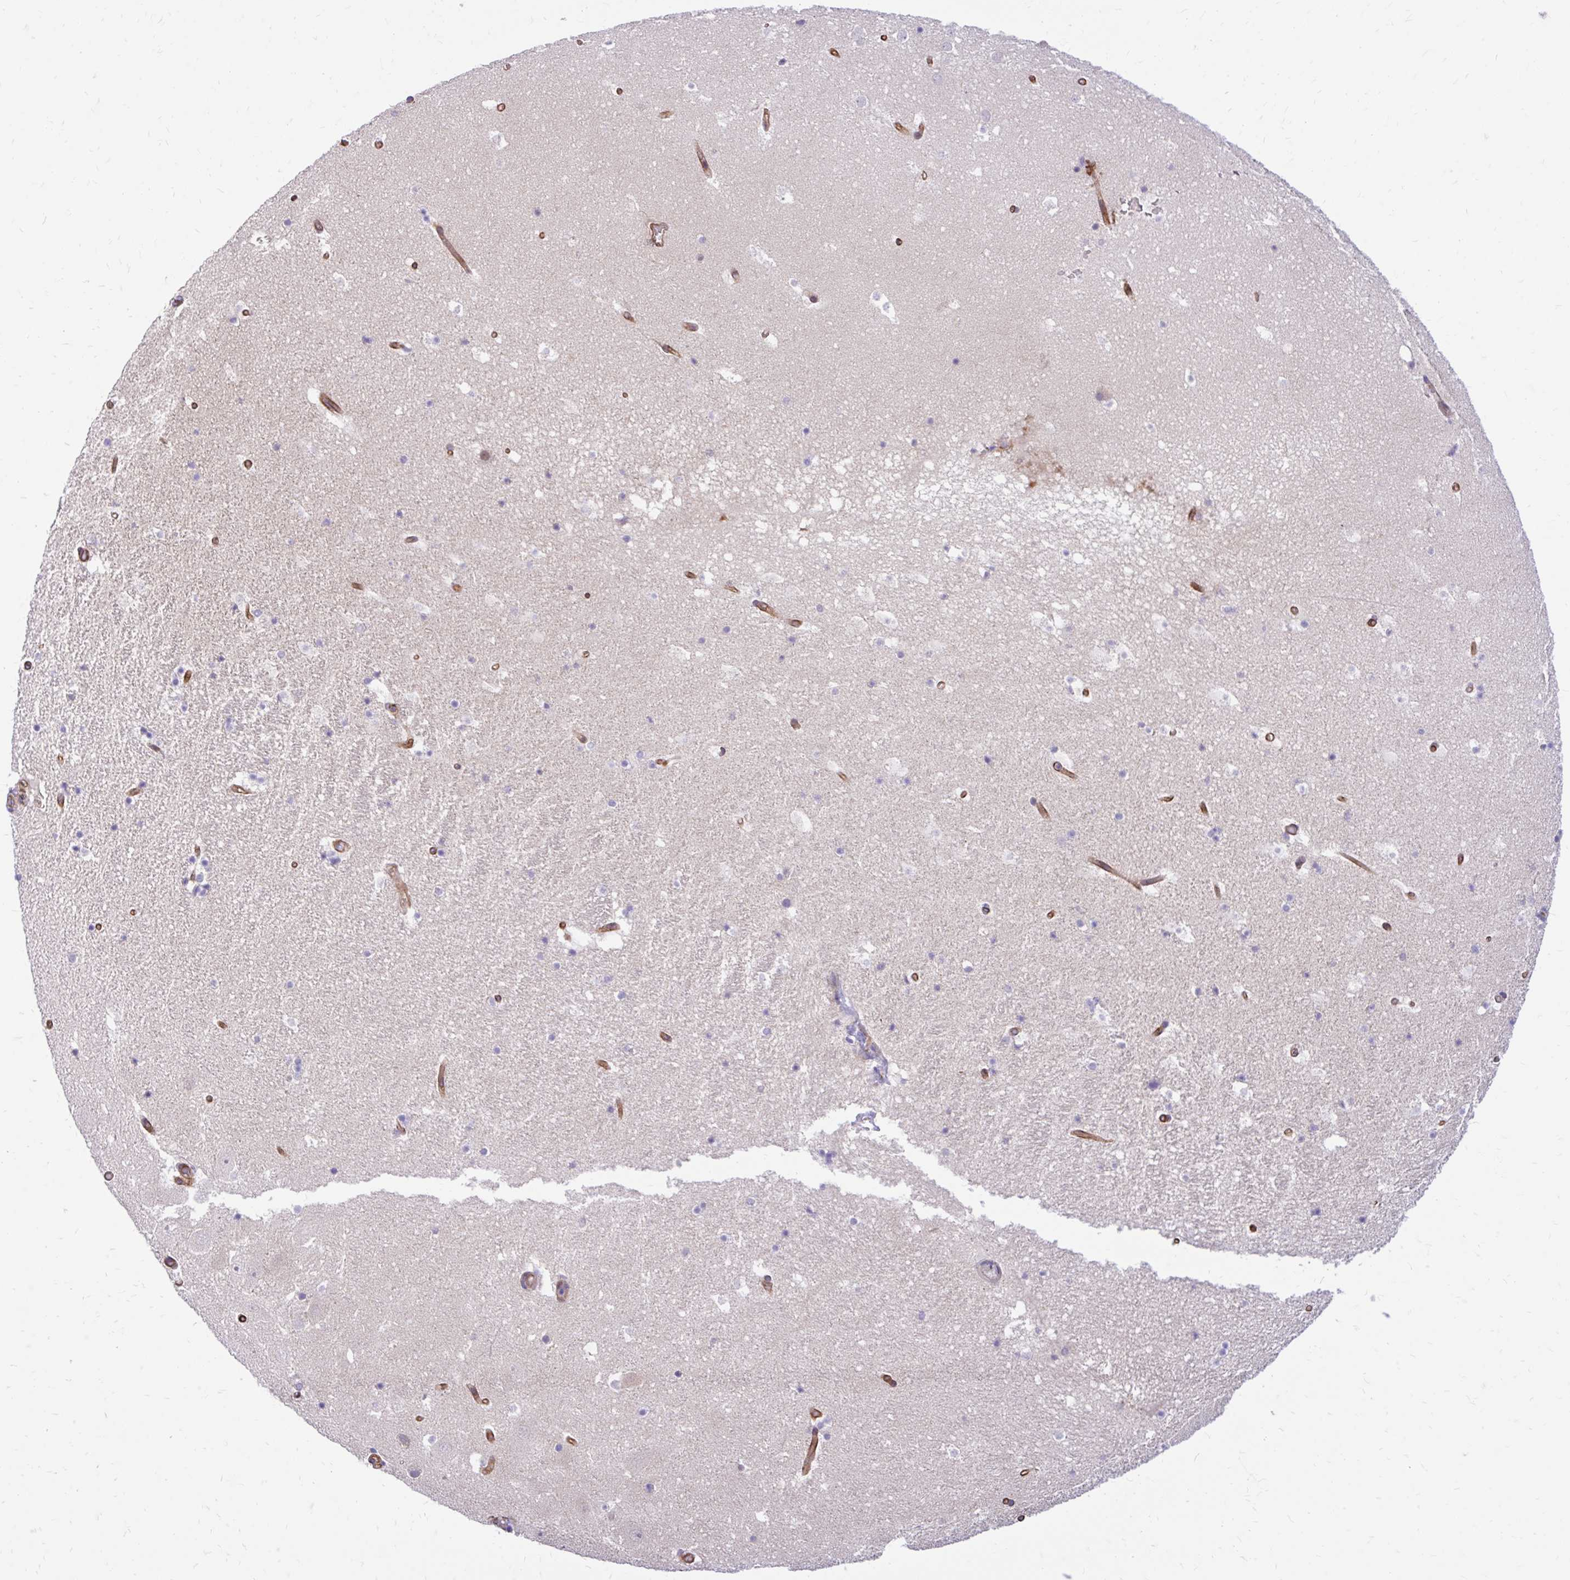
{"staining": {"intensity": "negative", "quantity": "none", "location": "none"}, "tissue": "hippocampus", "cell_type": "Glial cells", "image_type": "normal", "snomed": [{"axis": "morphology", "description": "Normal tissue, NOS"}, {"axis": "topography", "description": "Hippocampus"}], "caption": "A high-resolution micrograph shows IHC staining of normal hippocampus, which demonstrates no significant staining in glial cells.", "gene": "ESPNL", "patient": {"sex": "female", "age": 42}}